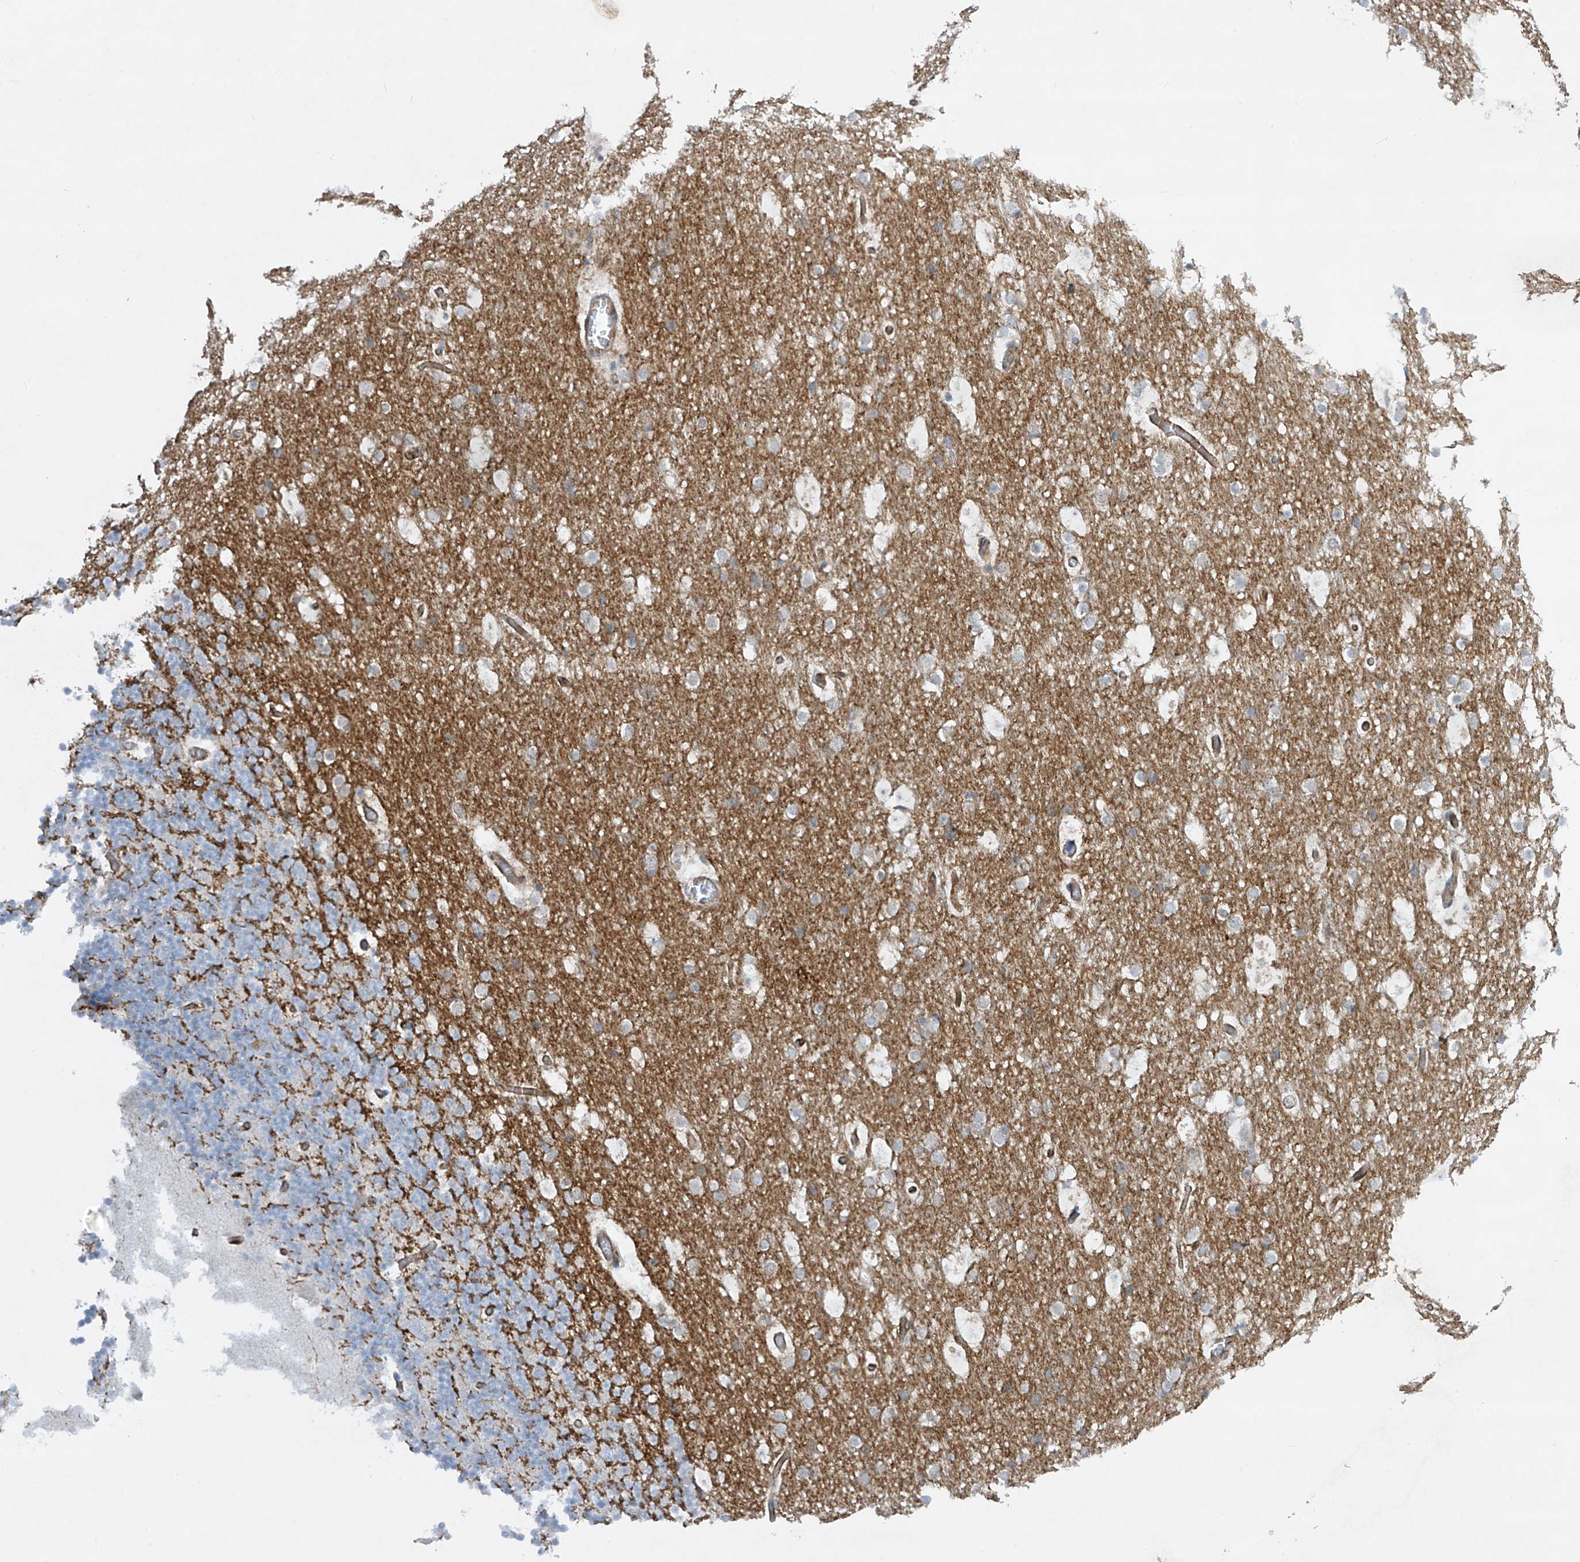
{"staining": {"intensity": "strong", "quantity": "<25%", "location": "cytoplasmic/membranous"}, "tissue": "cerebellum", "cell_type": "Cells in granular layer", "image_type": "normal", "snomed": [{"axis": "morphology", "description": "Normal tissue, NOS"}, {"axis": "topography", "description": "Cerebellum"}], "caption": "About <25% of cells in granular layer in benign human cerebellum demonstrate strong cytoplasmic/membranous protein expression as visualized by brown immunohistochemical staining.", "gene": "HLA", "patient": {"sex": "male", "age": 57}}